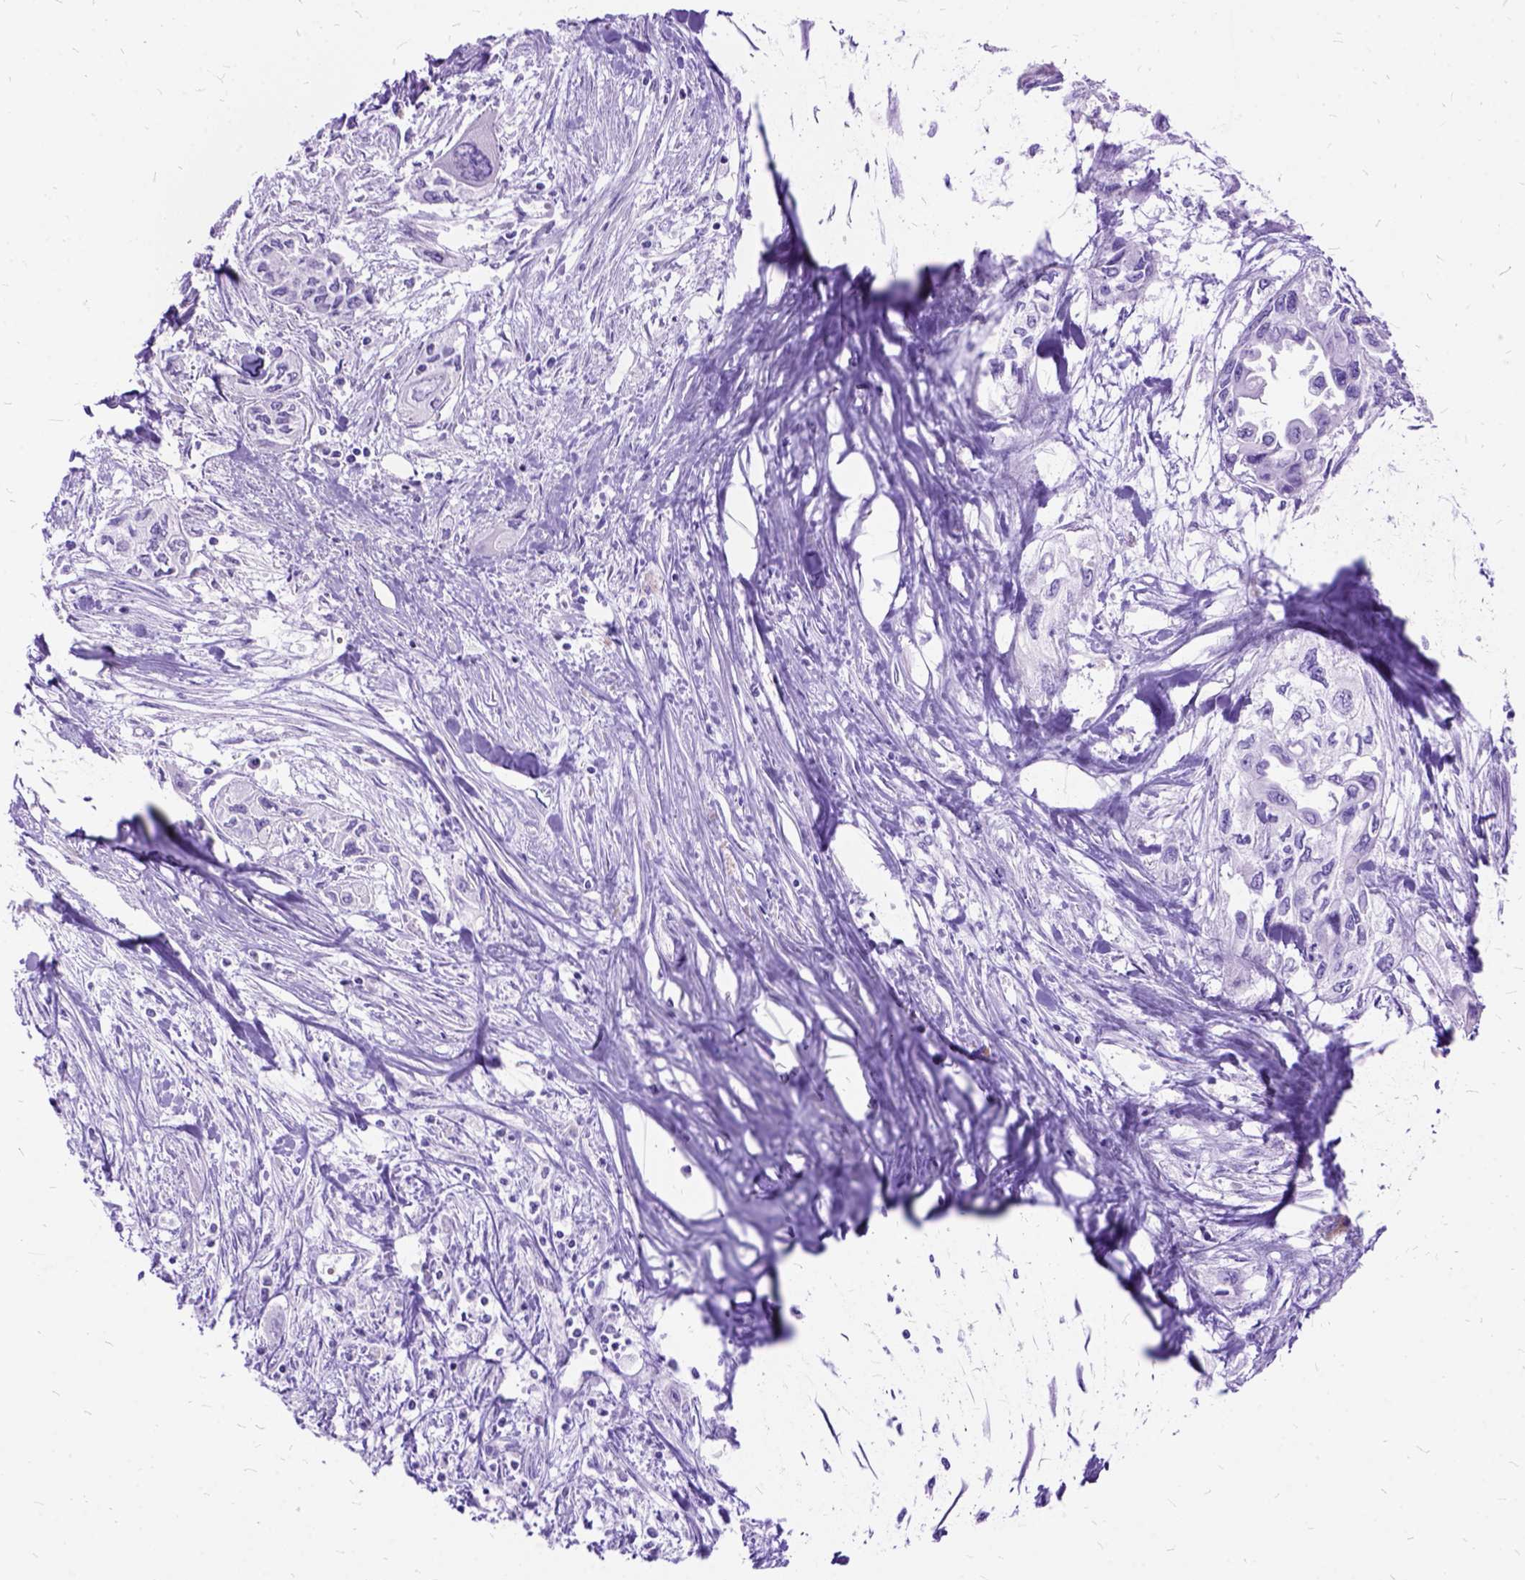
{"staining": {"intensity": "negative", "quantity": "none", "location": "none"}, "tissue": "pancreatic cancer", "cell_type": "Tumor cells", "image_type": "cancer", "snomed": [{"axis": "morphology", "description": "Adenocarcinoma, NOS"}, {"axis": "topography", "description": "Pancreas"}], "caption": "The immunohistochemistry (IHC) photomicrograph has no significant positivity in tumor cells of pancreatic adenocarcinoma tissue.", "gene": "DNAH2", "patient": {"sex": "female", "age": 55}}